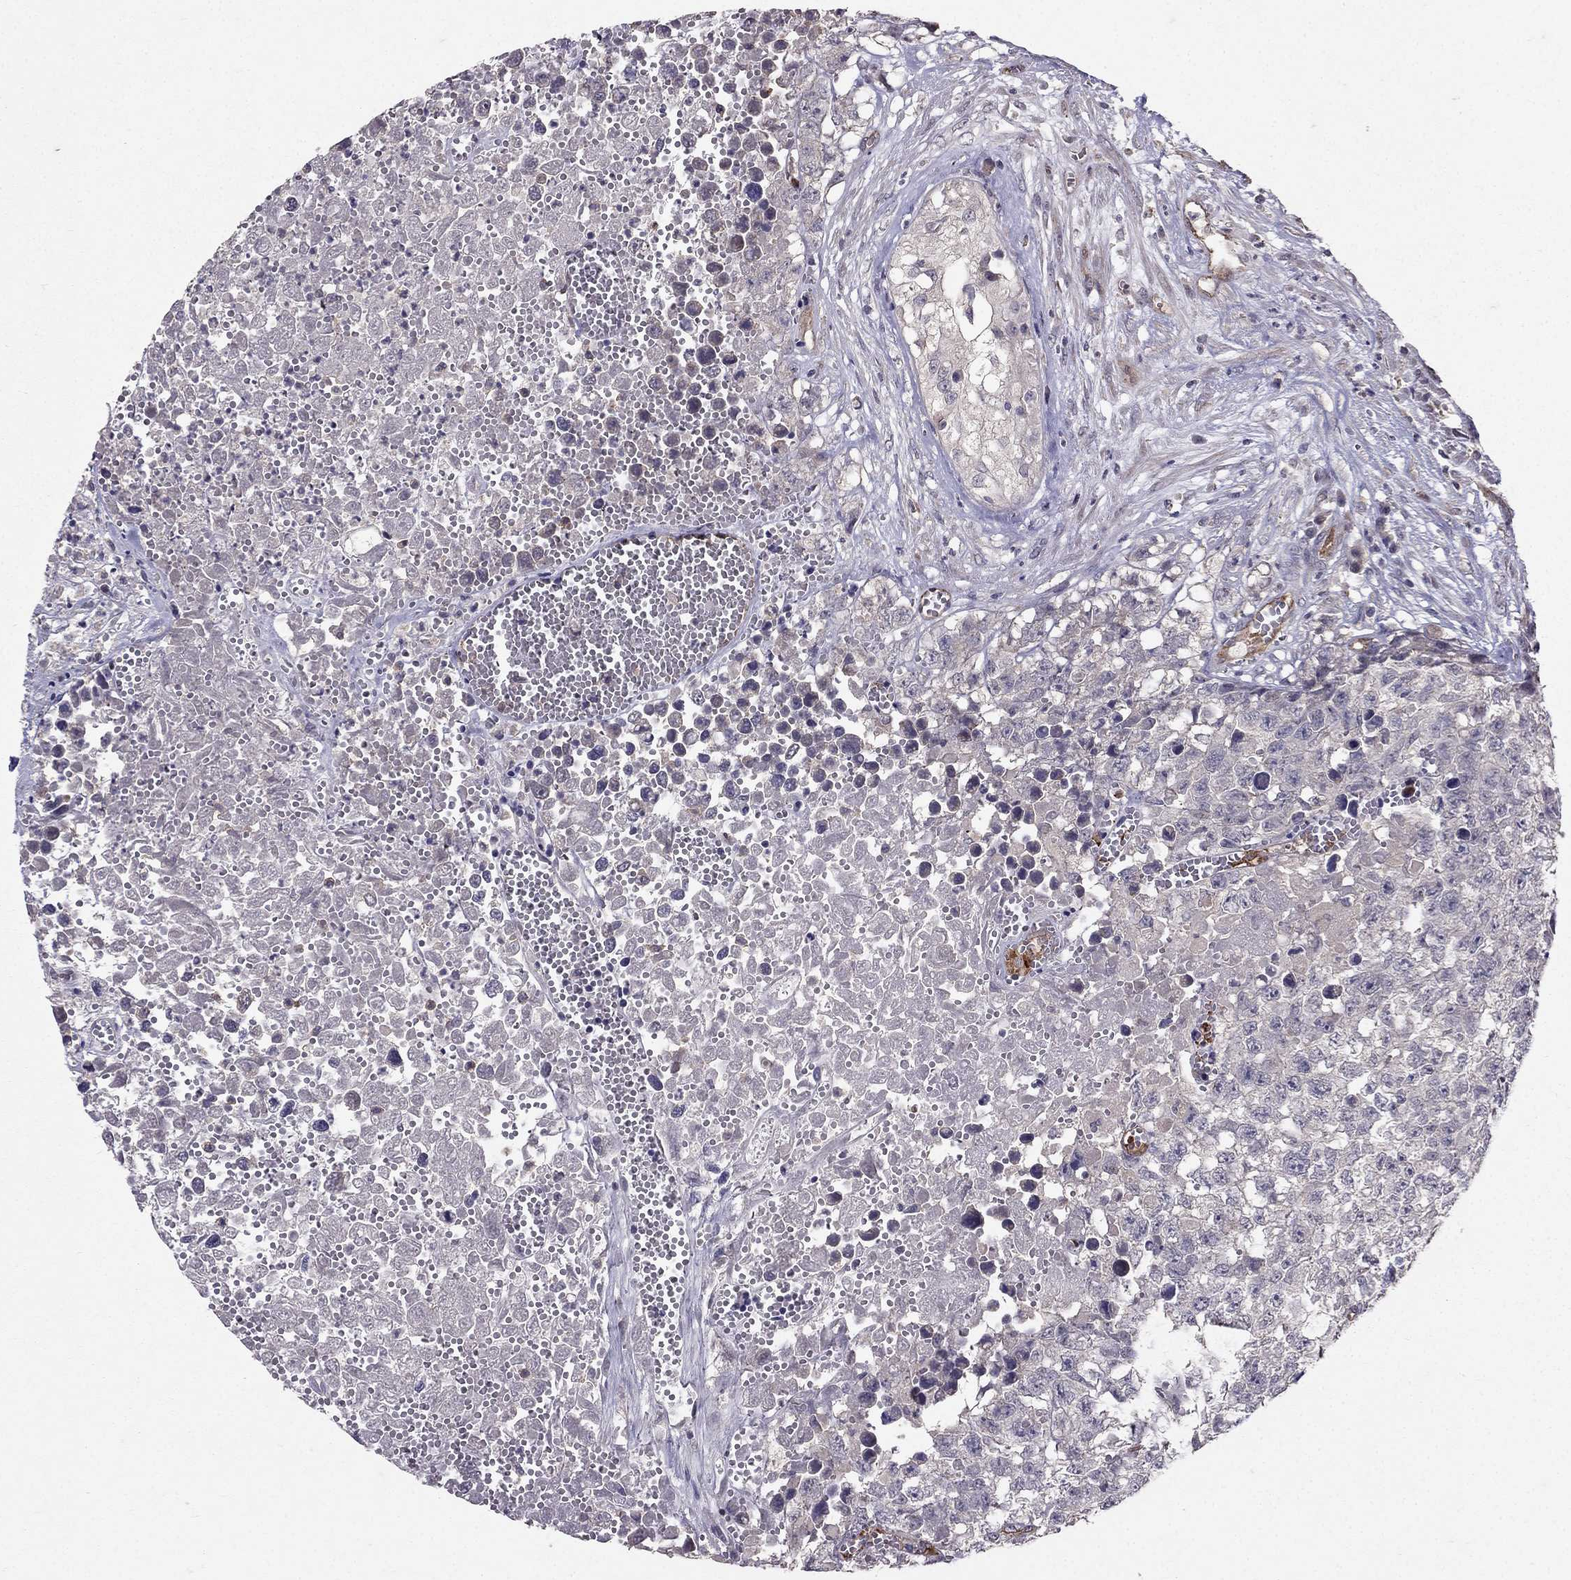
{"staining": {"intensity": "negative", "quantity": "none", "location": "none"}, "tissue": "testis cancer", "cell_type": "Tumor cells", "image_type": "cancer", "snomed": [{"axis": "morphology", "description": "Seminoma, NOS"}, {"axis": "morphology", "description": "Carcinoma, Embryonal, NOS"}, {"axis": "topography", "description": "Testis"}], "caption": "Immunohistochemistry micrograph of neoplastic tissue: testis embryonal carcinoma stained with DAB reveals no significant protein expression in tumor cells.", "gene": "RASIP1", "patient": {"sex": "male", "age": 22}}